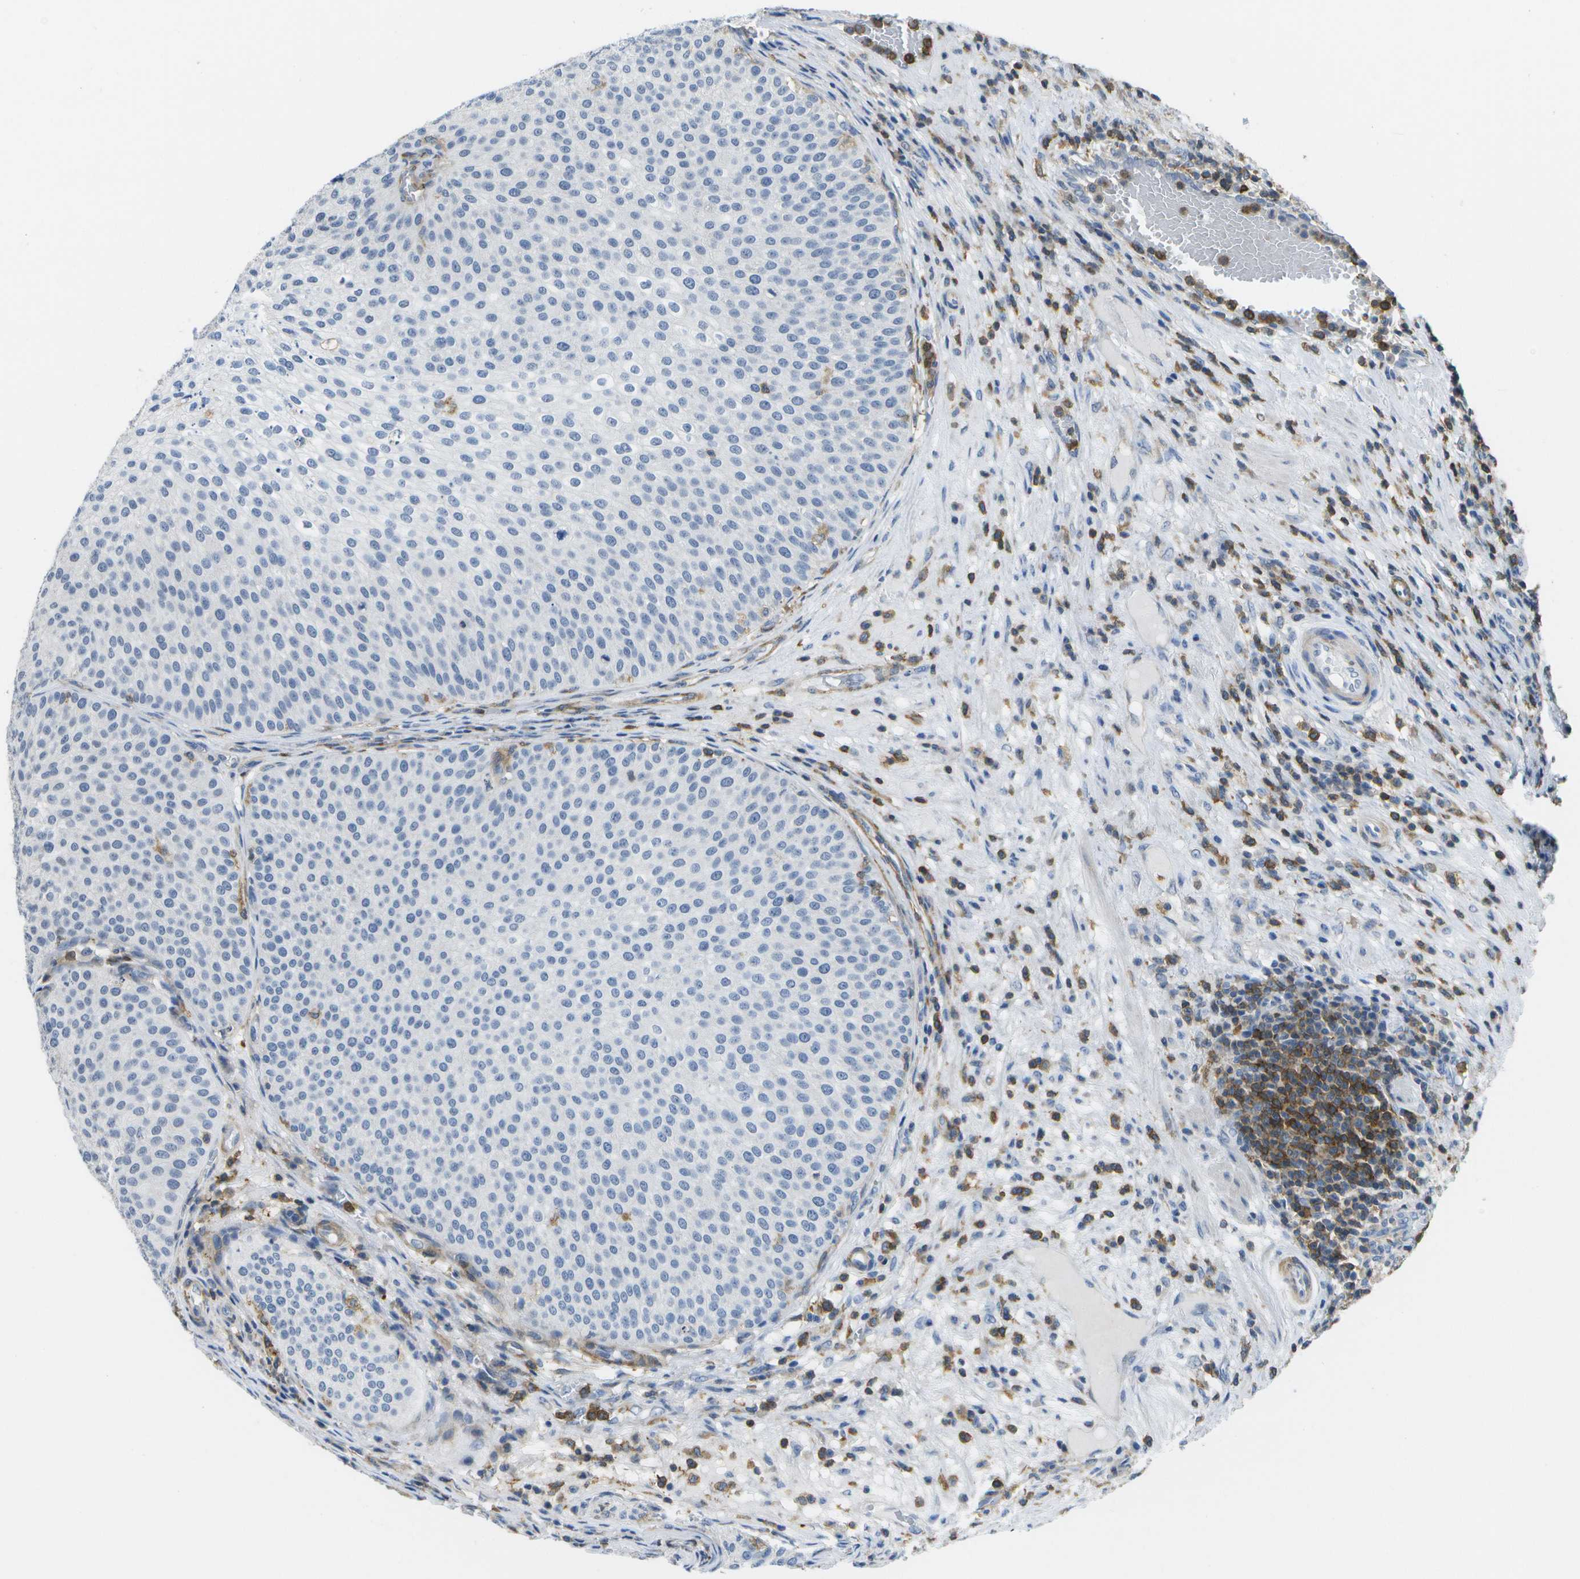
{"staining": {"intensity": "negative", "quantity": "none", "location": "none"}, "tissue": "urothelial cancer", "cell_type": "Tumor cells", "image_type": "cancer", "snomed": [{"axis": "morphology", "description": "Urothelial carcinoma, Low grade"}, {"axis": "topography", "description": "Smooth muscle"}, {"axis": "topography", "description": "Urinary bladder"}], "caption": "Photomicrograph shows no protein staining in tumor cells of low-grade urothelial carcinoma tissue.", "gene": "RCSD1", "patient": {"sex": "male", "age": 60}}